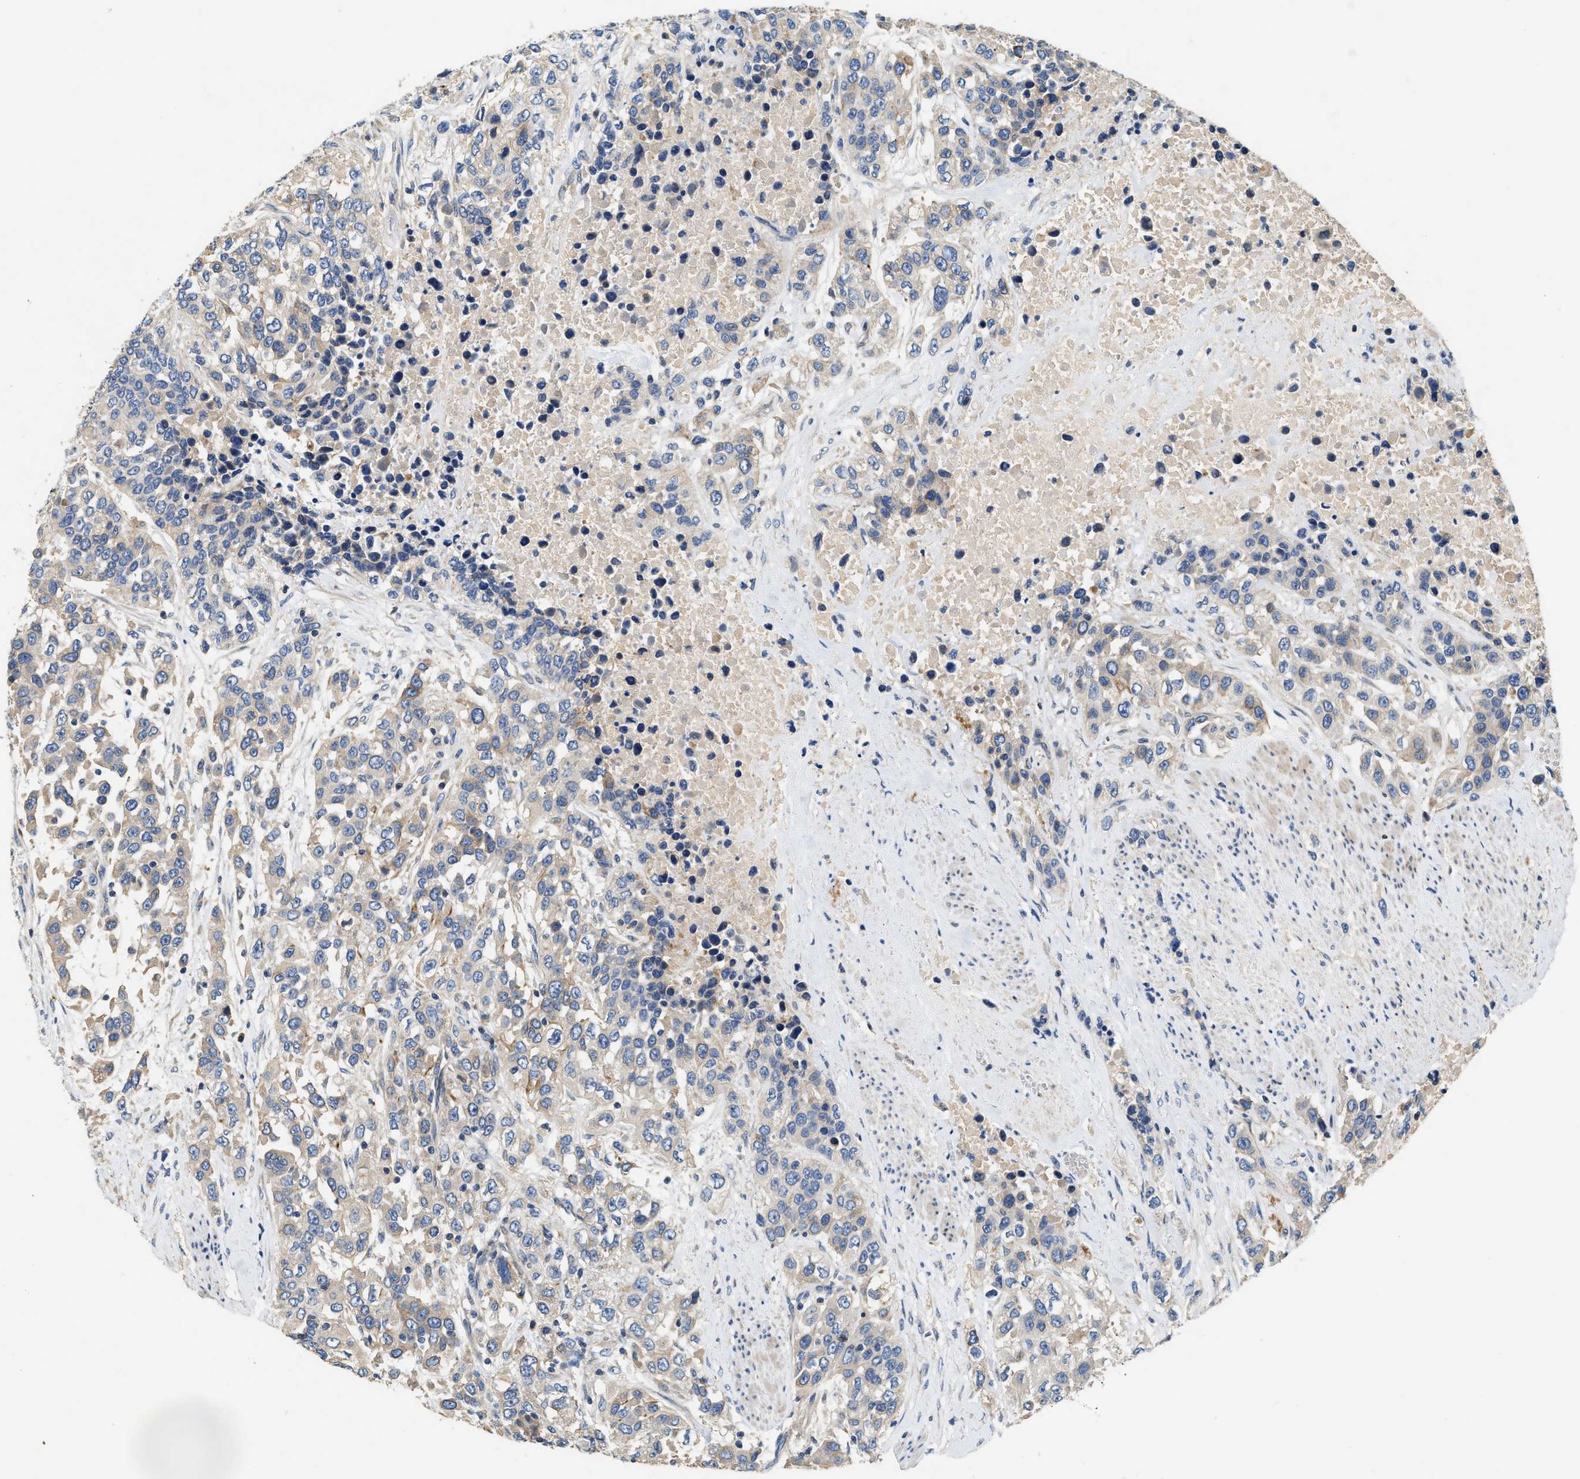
{"staining": {"intensity": "negative", "quantity": "none", "location": "none"}, "tissue": "urothelial cancer", "cell_type": "Tumor cells", "image_type": "cancer", "snomed": [{"axis": "morphology", "description": "Urothelial carcinoma, High grade"}, {"axis": "topography", "description": "Urinary bladder"}], "caption": "Tumor cells are negative for protein expression in human urothelial cancer.", "gene": "IL17RC", "patient": {"sex": "female", "age": 80}}